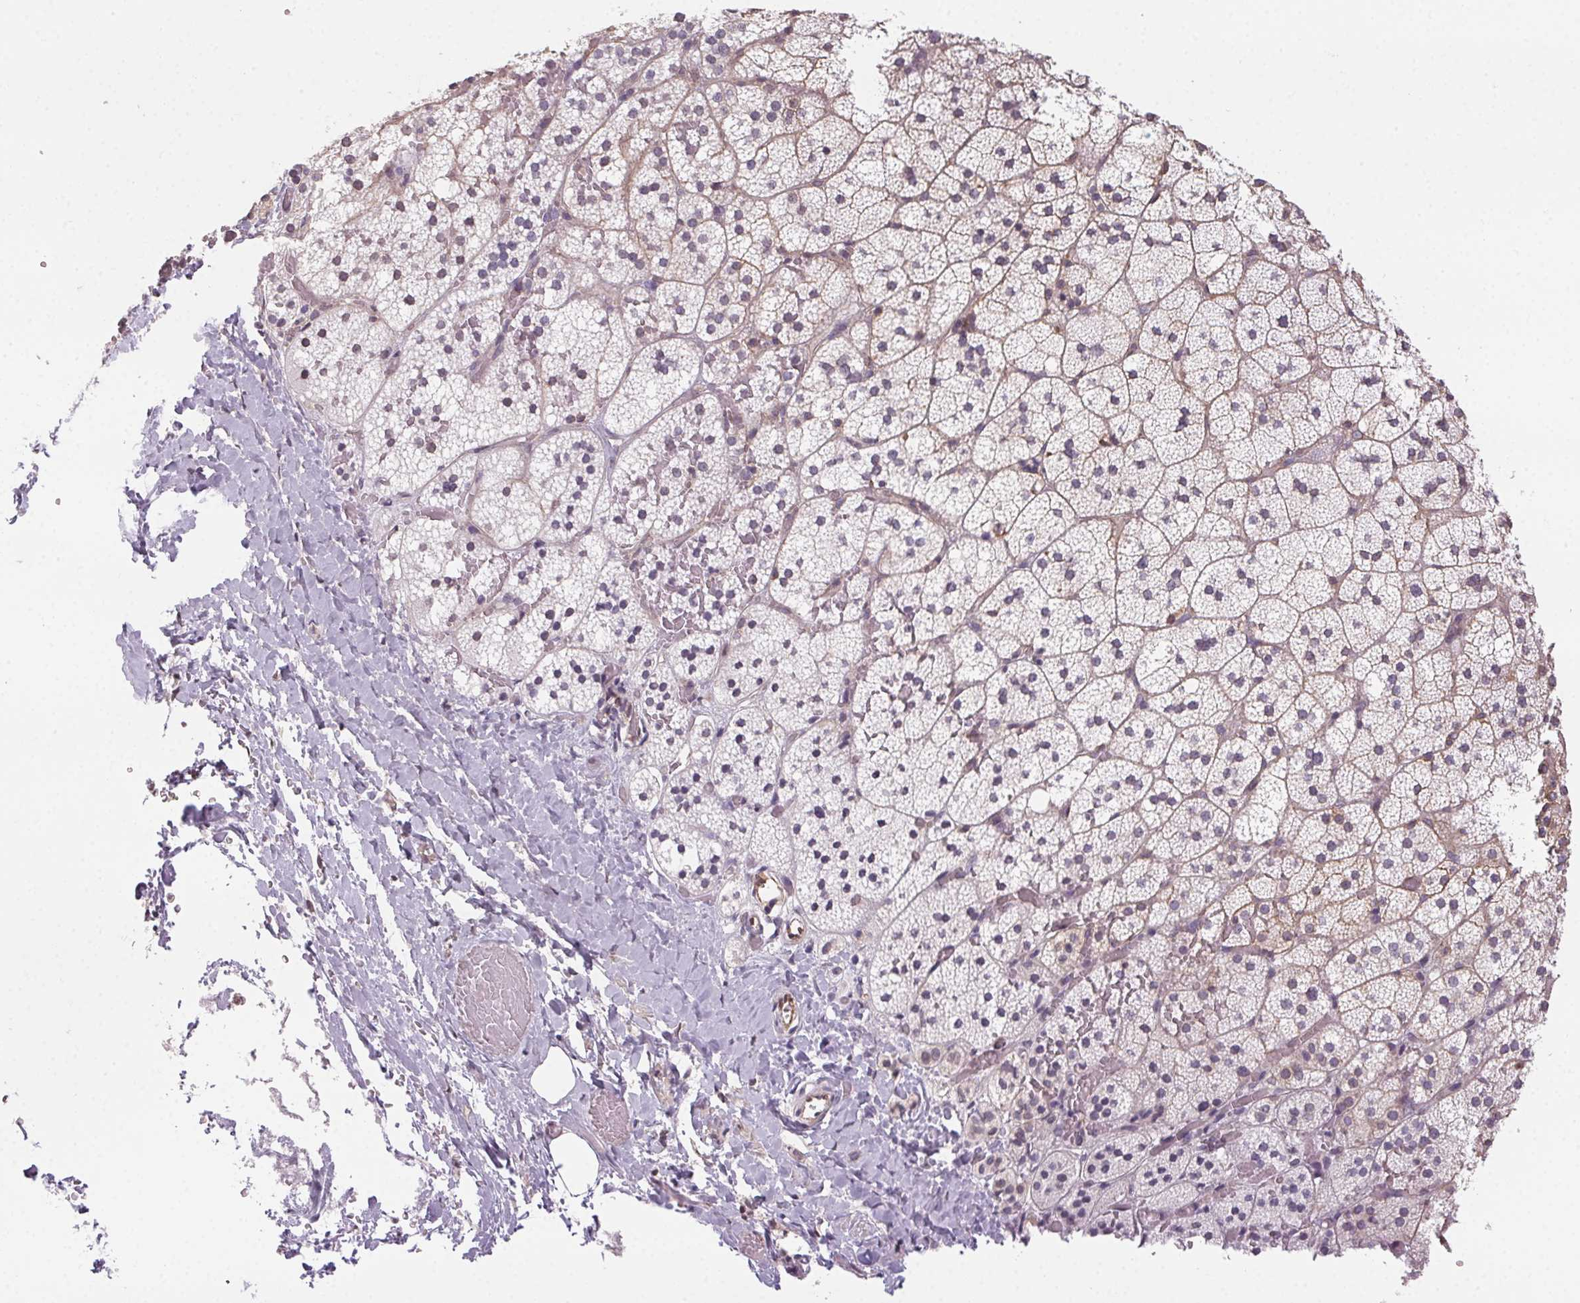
{"staining": {"intensity": "weak", "quantity": "<25%", "location": "cytoplasmic/membranous"}, "tissue": "adrenal gland", "cell_type": "Glandular cells", "image_type": "normal", "snomed": [{"axis": "morphology", "description": "Normal tissue, NOS"}, {"axis": "topography", "description": "Adrenal gland"}], "caption": "Glandular cells show no significant expression in normal adrenal gland. Brightfield microscopy of immunohistochemistry (IHC) stained with DAB (3,3'-diaminobenzidine) (brown) and hematoxylin (blue), captured at high magnification.", "gene": "PLA2G4F", "patient": {"sex": "male", "age": 53}}